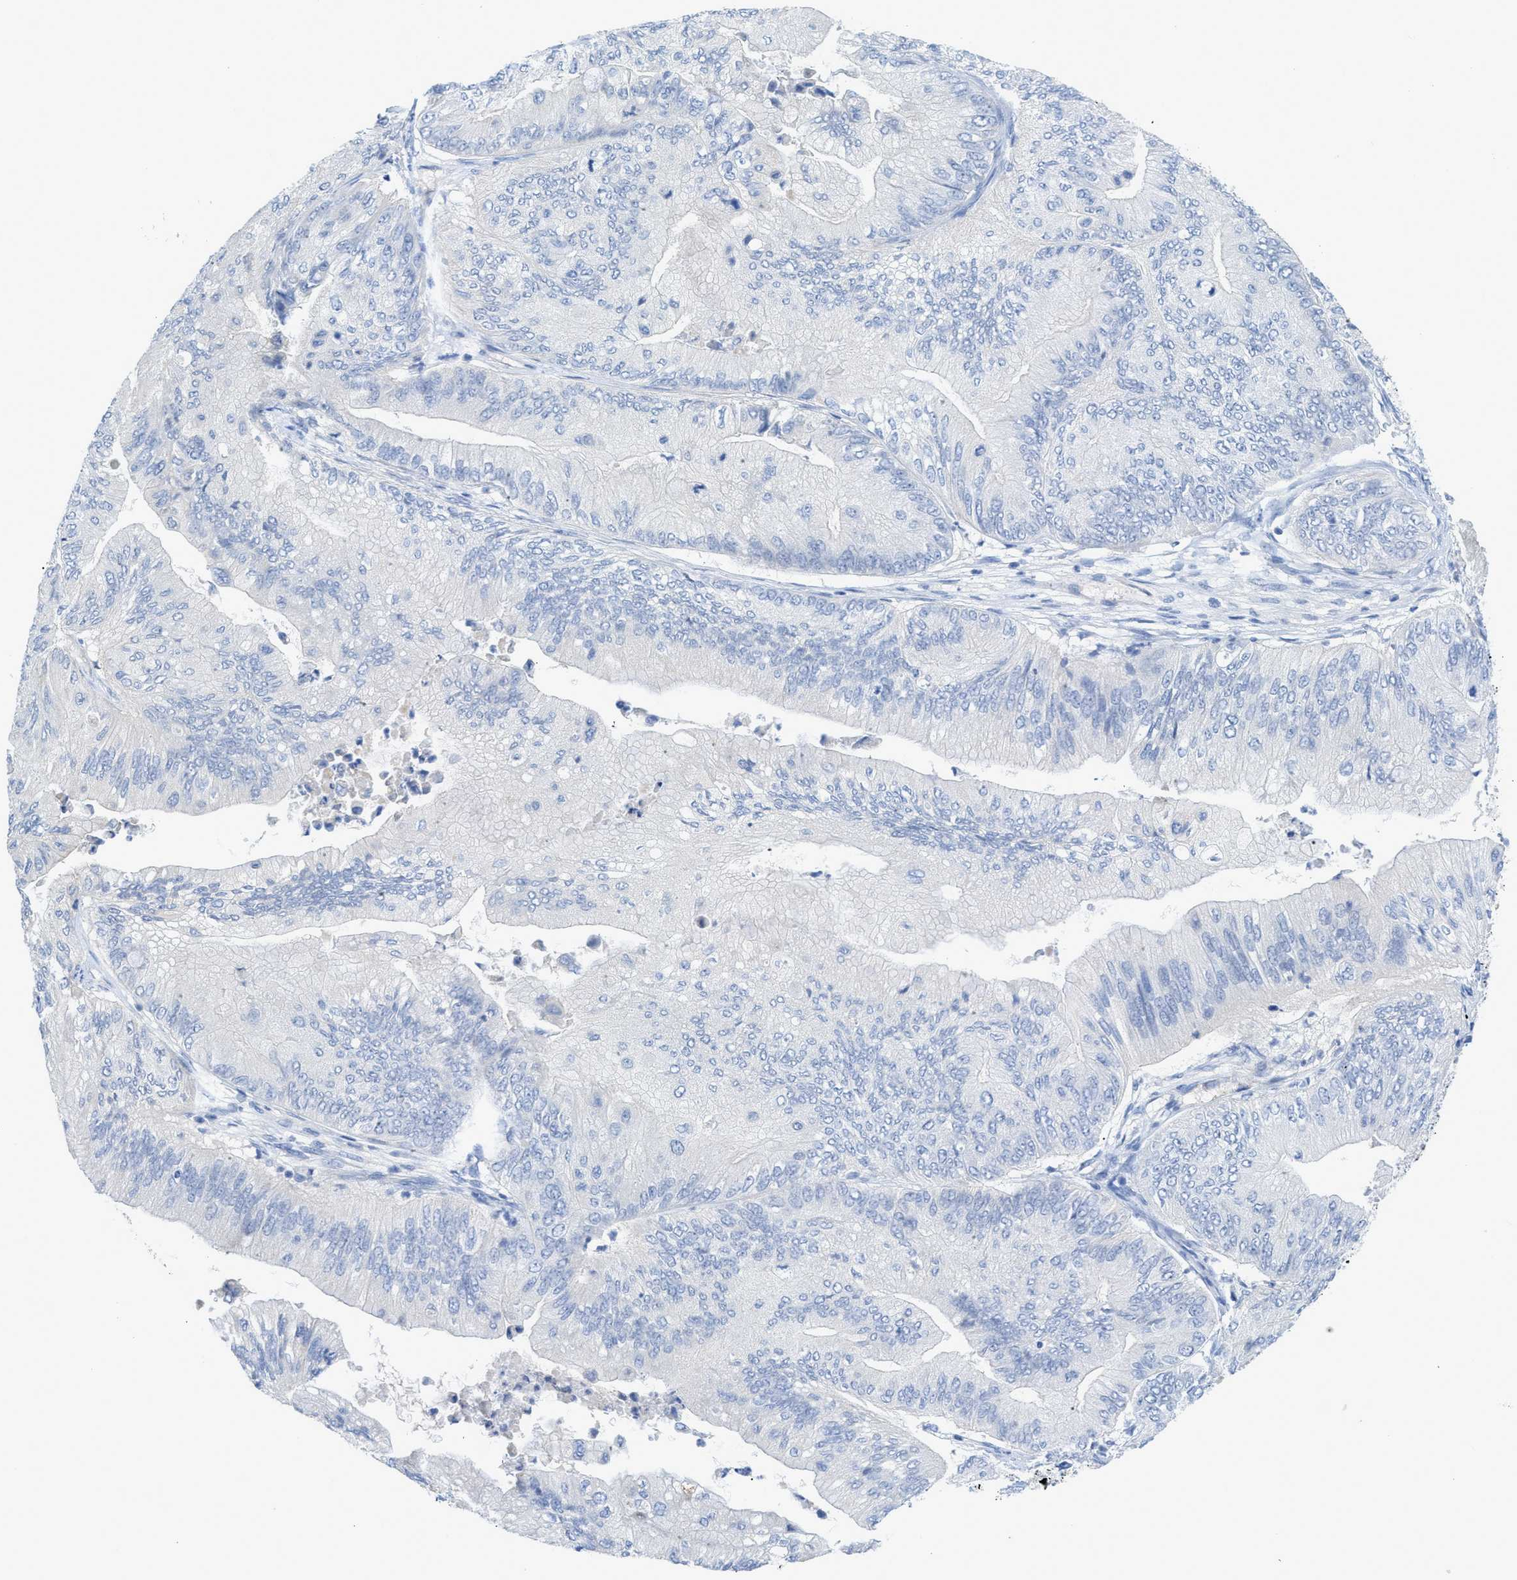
{"staining": {"intensity": "negative", "quantity": "none", "location": "none"}, "tissue": "ovarian cancer", "cell_type": "Tumor cells", "image_type": "cancer", "snomed": [{"axis": "morphology", "description": "Cystadenocarcinoma, mucinous, NOS"}, {"axis": "topography", "description": "Ovary"}], "caption": "There is no significant positivity in tumor cells of mucinous cystadenocarcinoma (ovarian).", "gene": "MYL3", "patient": {"sex": "female", "age": 61}}